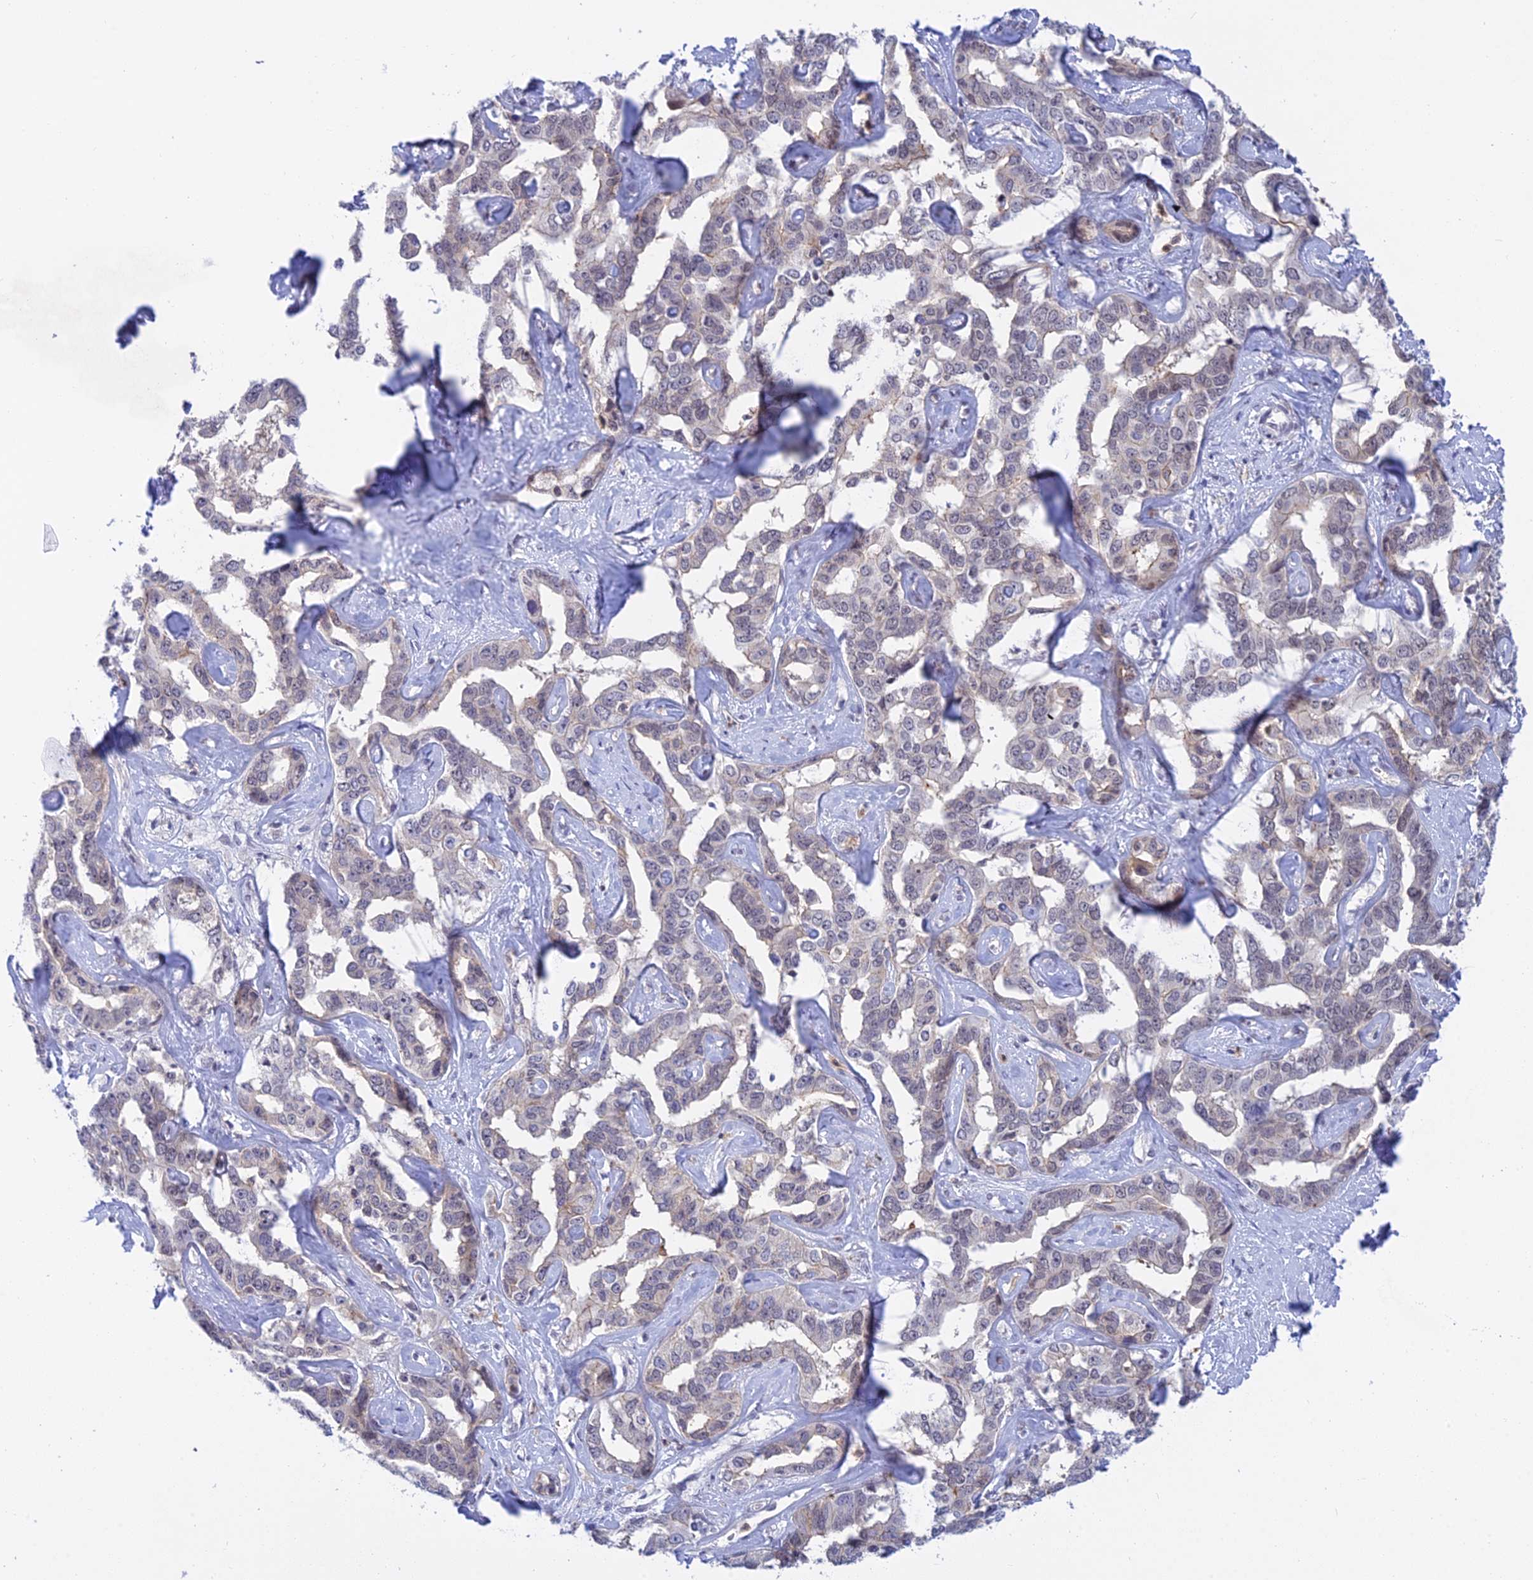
{"staining": {"intensity": "negative", "quantity": "none", "location": "none"}, "tissue": "liver cancer", "cell_type": "Tumor cells", "image_type": "cancer", "snomed": [{"axis": "morphology", "description": "Cholangiocarcinoma"}, {"axis": "topography", "description": "Liver"}], "caption": "This is an IHC photomicrograph of liver cancer. There is no staining in tumor cells.", "gene": "TCEA1", "patient": {"sex": "male", "age": 59}}